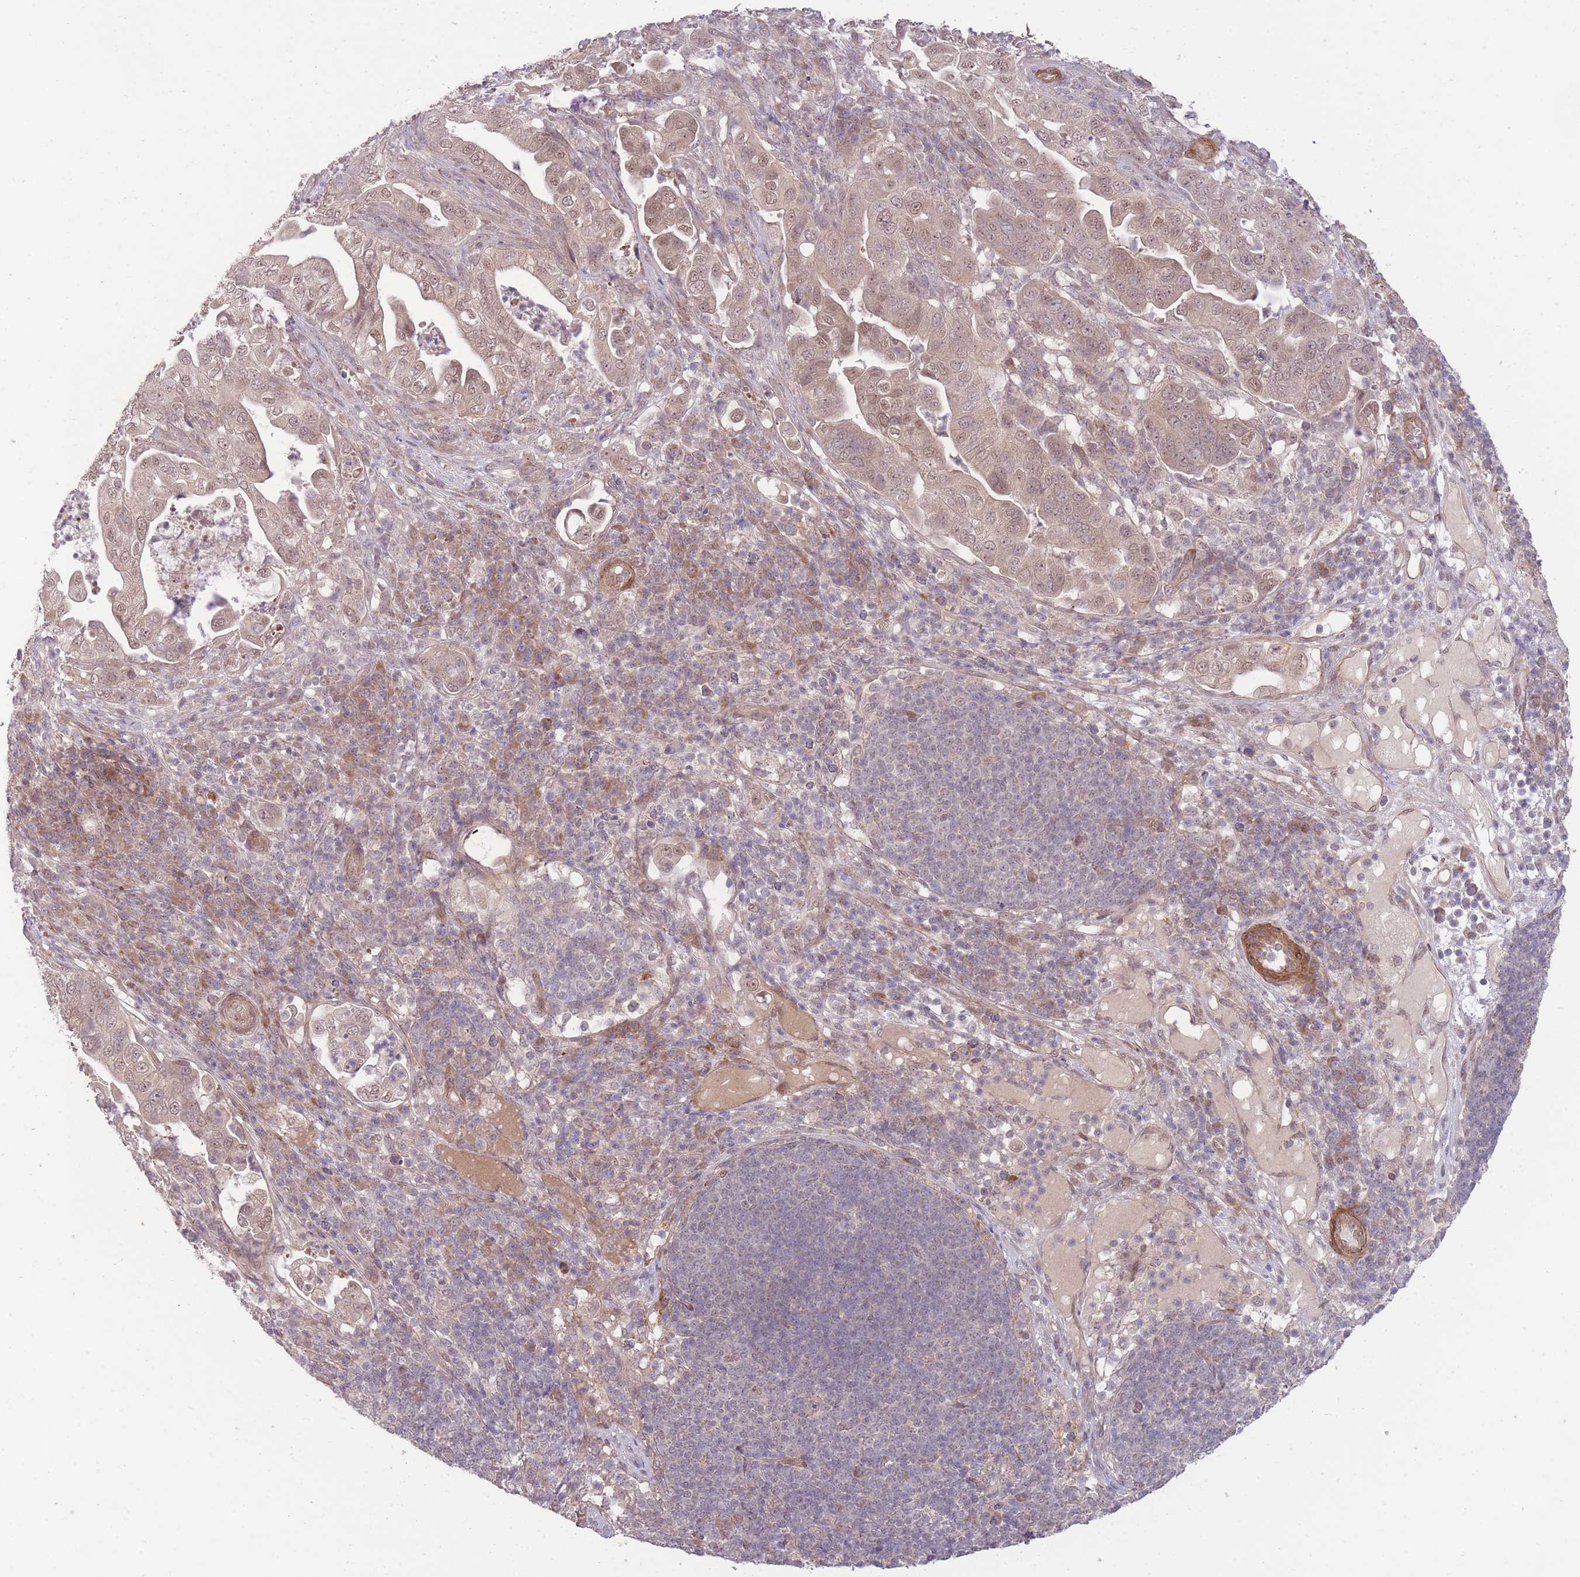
{"staining": {"intensity": "weak", "quantity": ">75%", "location": "cytoplasmic/membranous,nuclear"}, "tissue": "pancreatic cancer", "cell_type": "Tumor cells", "image_type": "cancer", "snomed": [{"axis": "morphology", "description": "Adenocarcinoma, NOS"}, {"axis": "topography", "description": "Pancreas"}], "caption": "Weak cytoplasmic/membranous and nuclear staining is appreciated in approximately >75% of tumor cells in adenocarcinoma (pancreatic).", "gene": "ELOA2", "patient": {"sex": "female", "age": 63}}